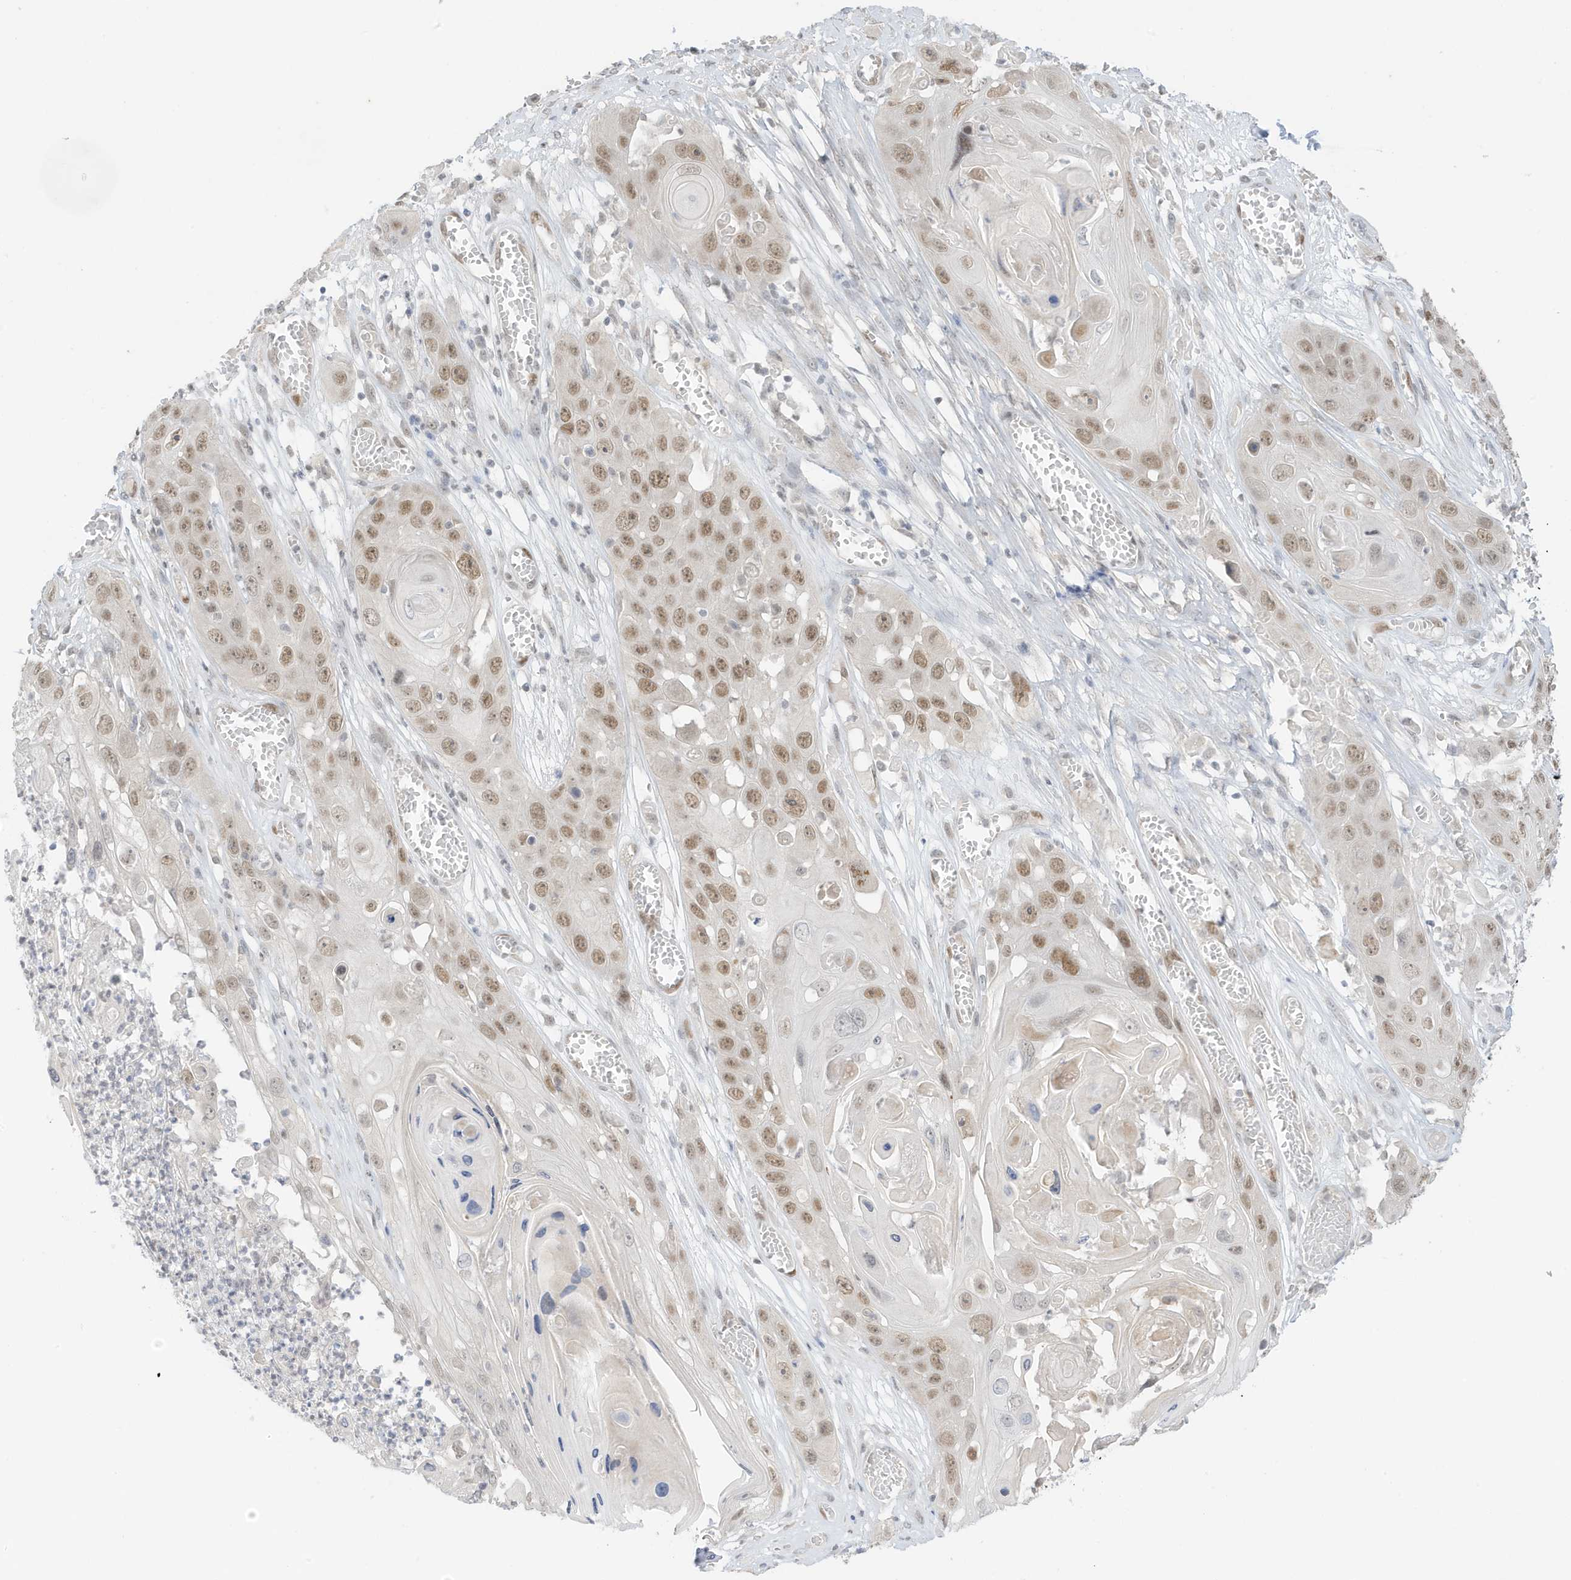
{"staining": {"intensity": "moderate", "quantity": ">75%", "location": "nuclear"}, "tissue": "skin cancer", "cell_type": "Tumor cells", "image_type": "cancer", "snomed": [{"axis": "morphology", "description": "Squamous cell carcinoma, NOS"}, {"axis": "topography", "description": "Skin"}], "caption": "Human squamous cell carcinoma (skin) stained for a protein (brown) demonstrates moderate nuclear positive staining in about >75% of tumor cells.", "gene": "MSL3", "patient": {"sex": "male", "age": 55}}